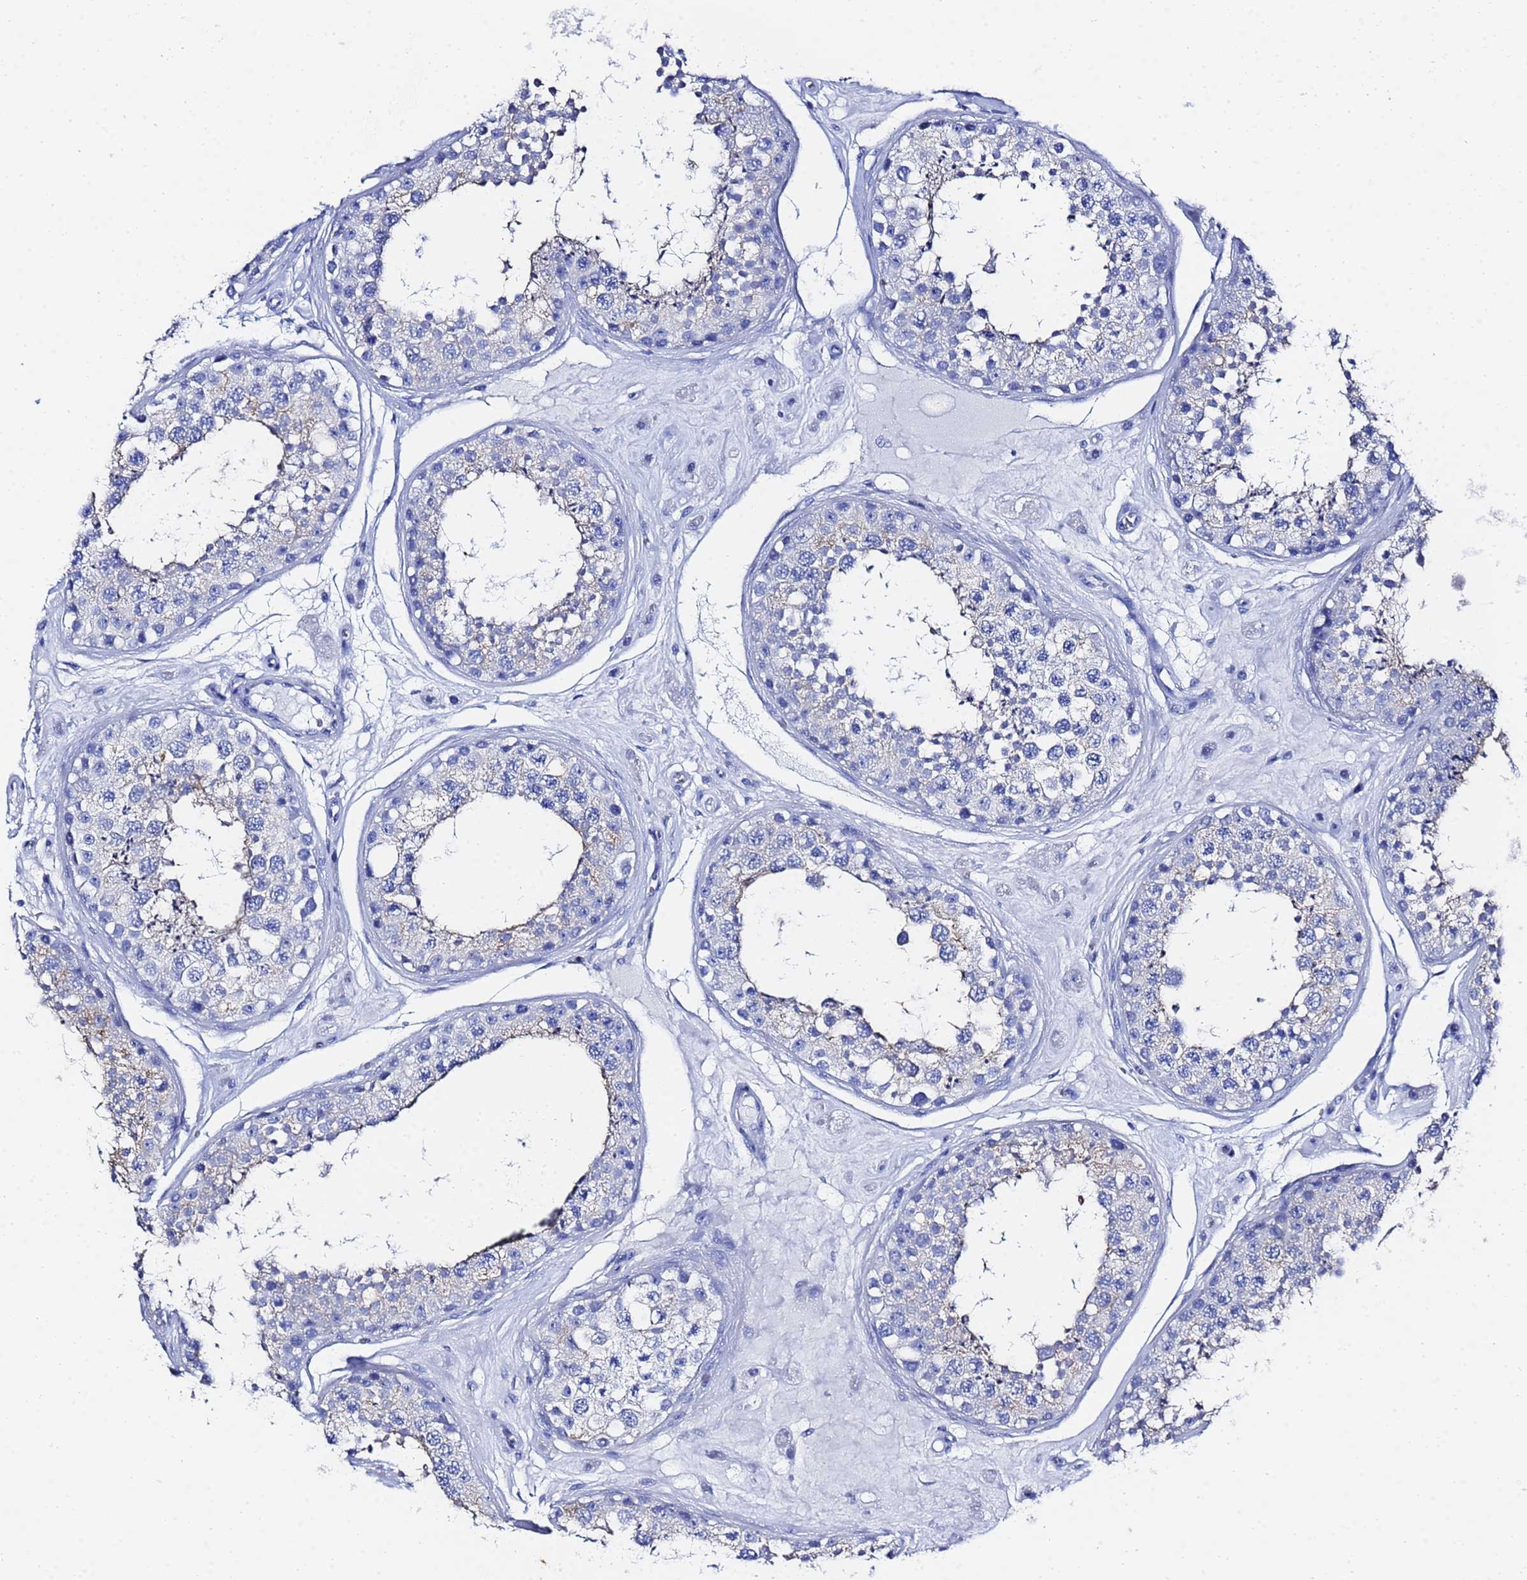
{"staining": {"intensity": "negative", "quantity": "none", "location": "none"}, "tissue": "testis", "cell_type": "Cells in seminiferous ducts", "image_type": "normal", "snomed": [{"axis": "morphology", "description": "Normal tissue, NOS"}, {"axis": "topography", "description": "Testis"}], "caption": "Immunohistochemical staining of benign testis exhibits no significant staining in cells in seminiferous ducts.", "gene": "GGT1", "patient": {"sex": "male", "age": 25}}